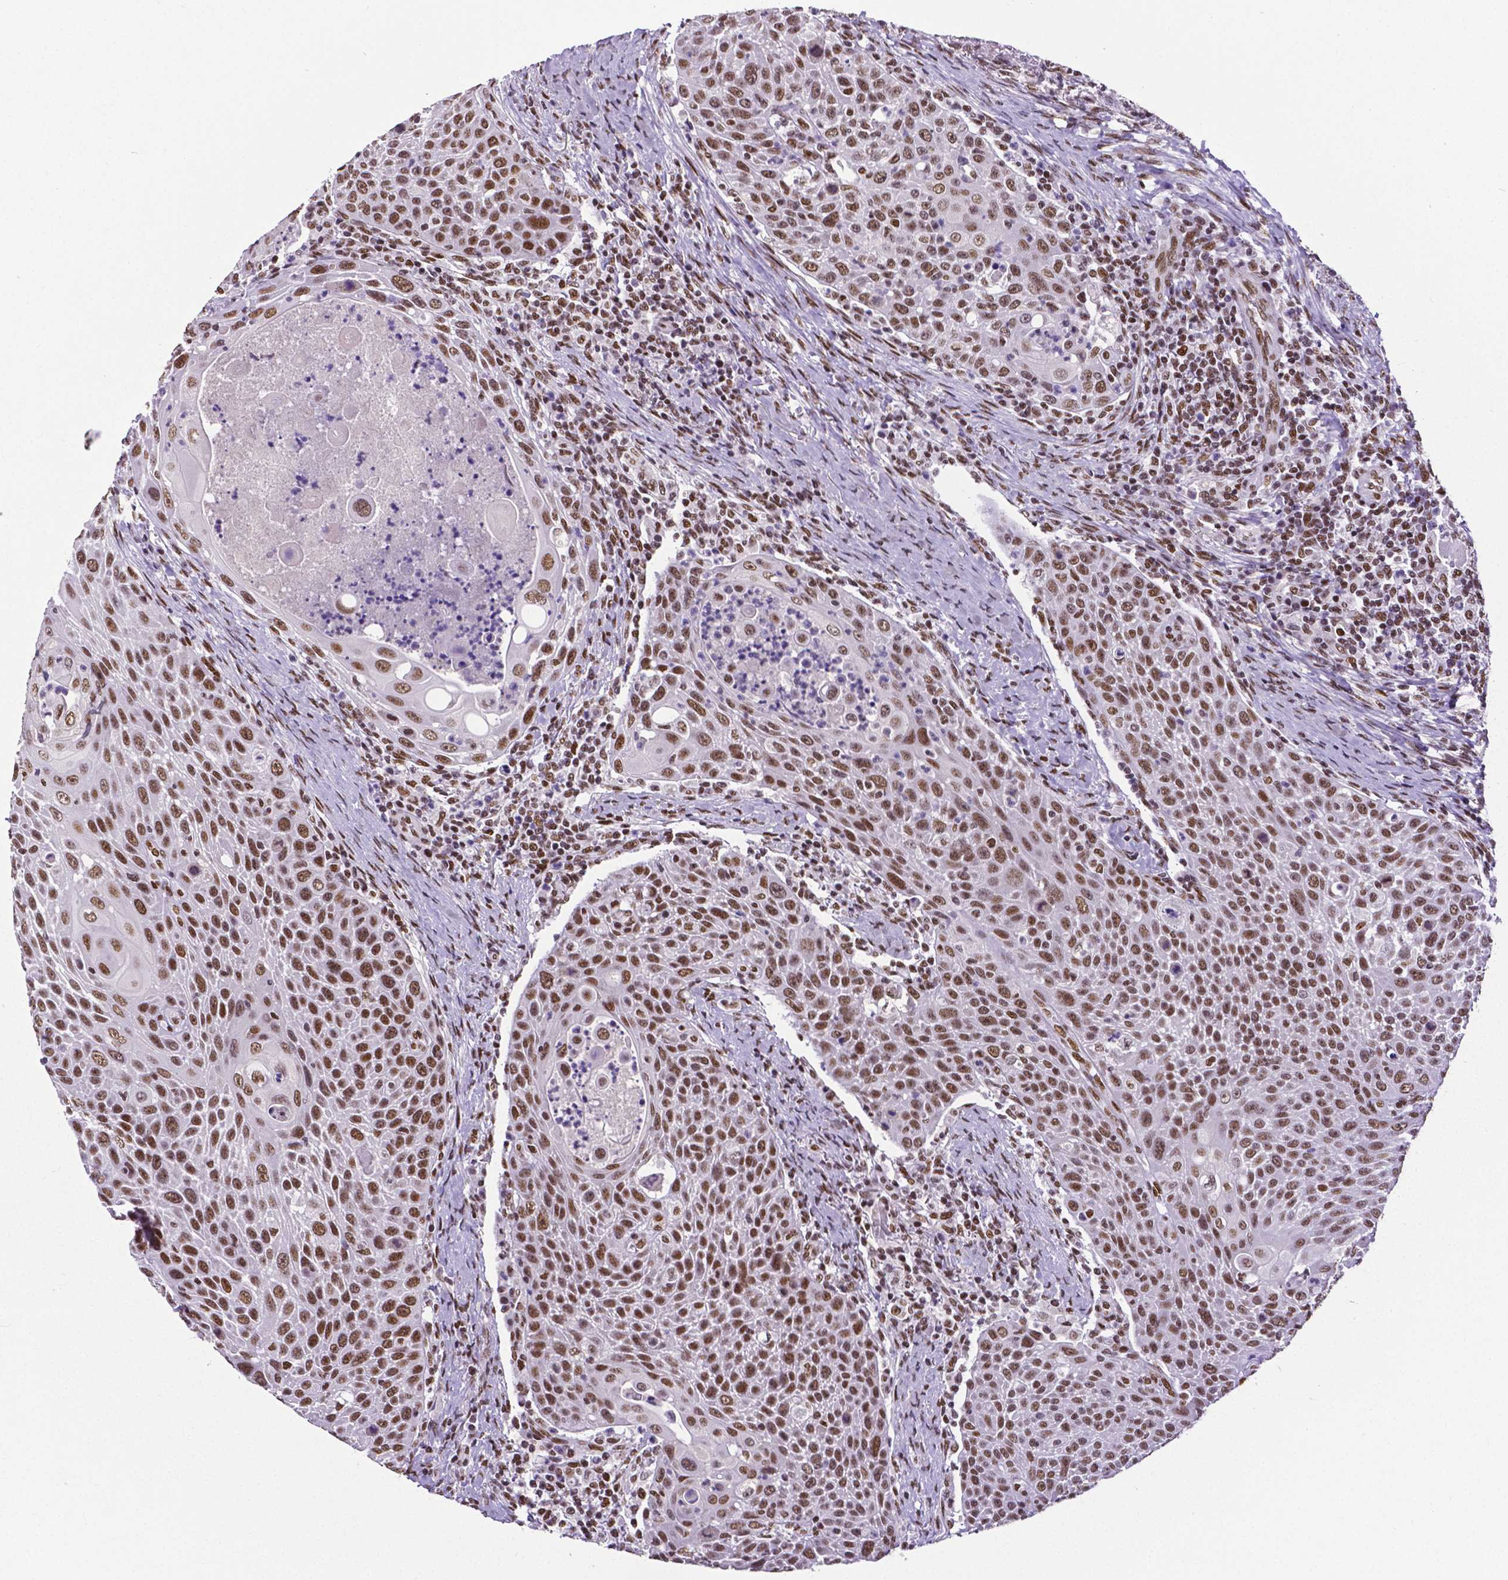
{"staining": {"intensity": "moderate", "quantity": ">75%", "location": "nuclear"}, "tissue": "head and neck cancer", "cell_type": "Tumor cells", "image_type": "cancer", "snomed": [{"axis": "morphology", "description": "Squamous cell carcinoma, NOS"}, {"axis": "topography", "description": "Head-Neck"}], "caption": "The image exhibits a brown stain indicating the presence of a protein in the nuclear of tumor cells in squamous cell carcinoma (head and neck). Using DAB (3,3'-diaminobenzidine) (brown) and hematoxylin (blue) stains, captured at high magnification using brightfield microscopy.", "gene": "REST", "patient": {"sex": "male", "age": 69}}